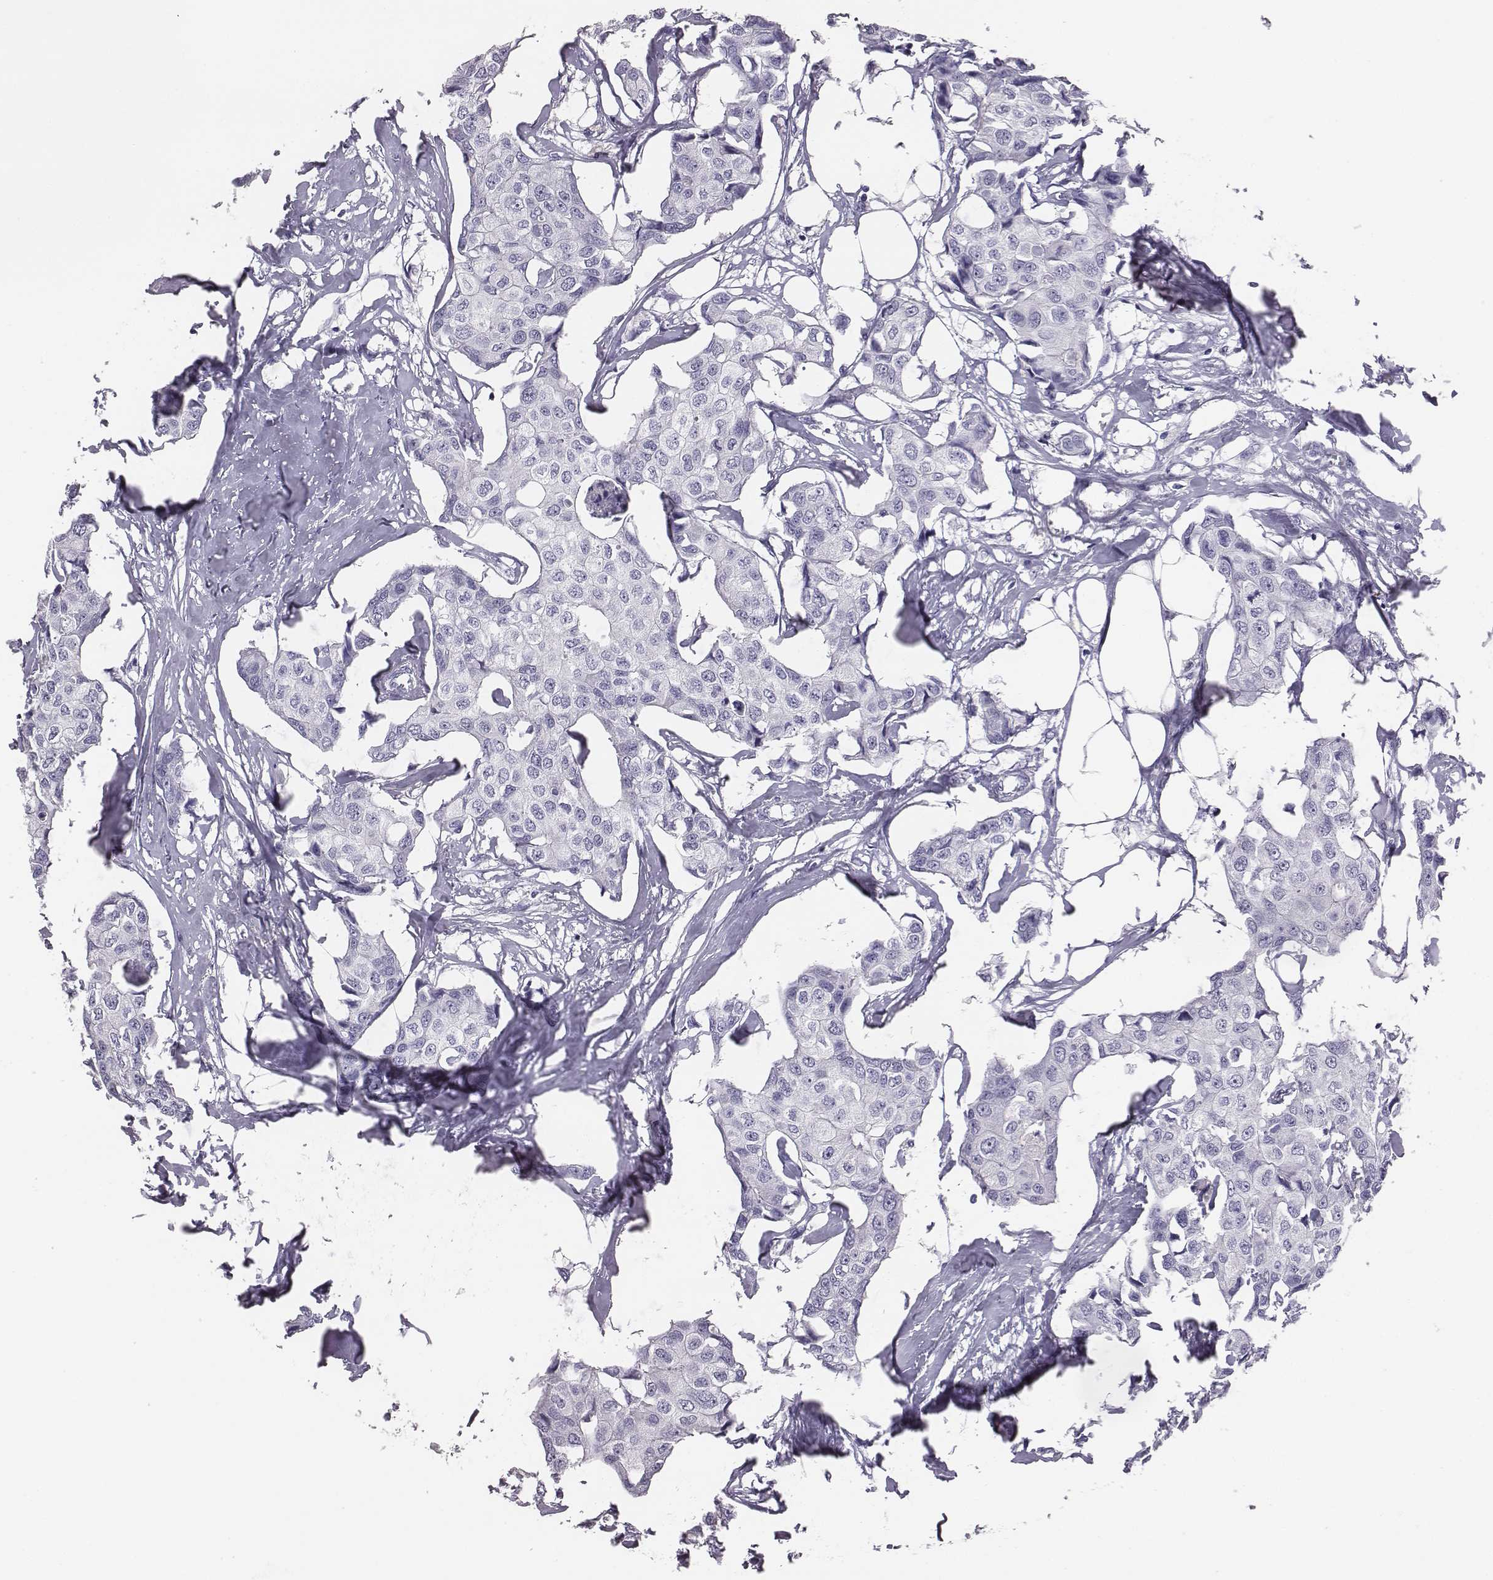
{"staining": {"intensity": "negative", "quantity": "none", "location": "none"}, "tissue": "breast cancer", "cell_type": "Tumor cells", "image_type": "cancer", "snomed": [{"axis": "morphology", "description": "Duct carcinoma"}, {"axis": "topography", "description": "Breast"}], "caption": "Immunohistochemistry photomicrograph of neoplastic tissue: infiltrating ductal carcinoma (breast) stained with DAB (3,3'-diaminobenzidine) demonstrates no significant protein positivity in tumor cells.", "gene": "ACOD1", "patient": {"sex": "female", "age": 80}}